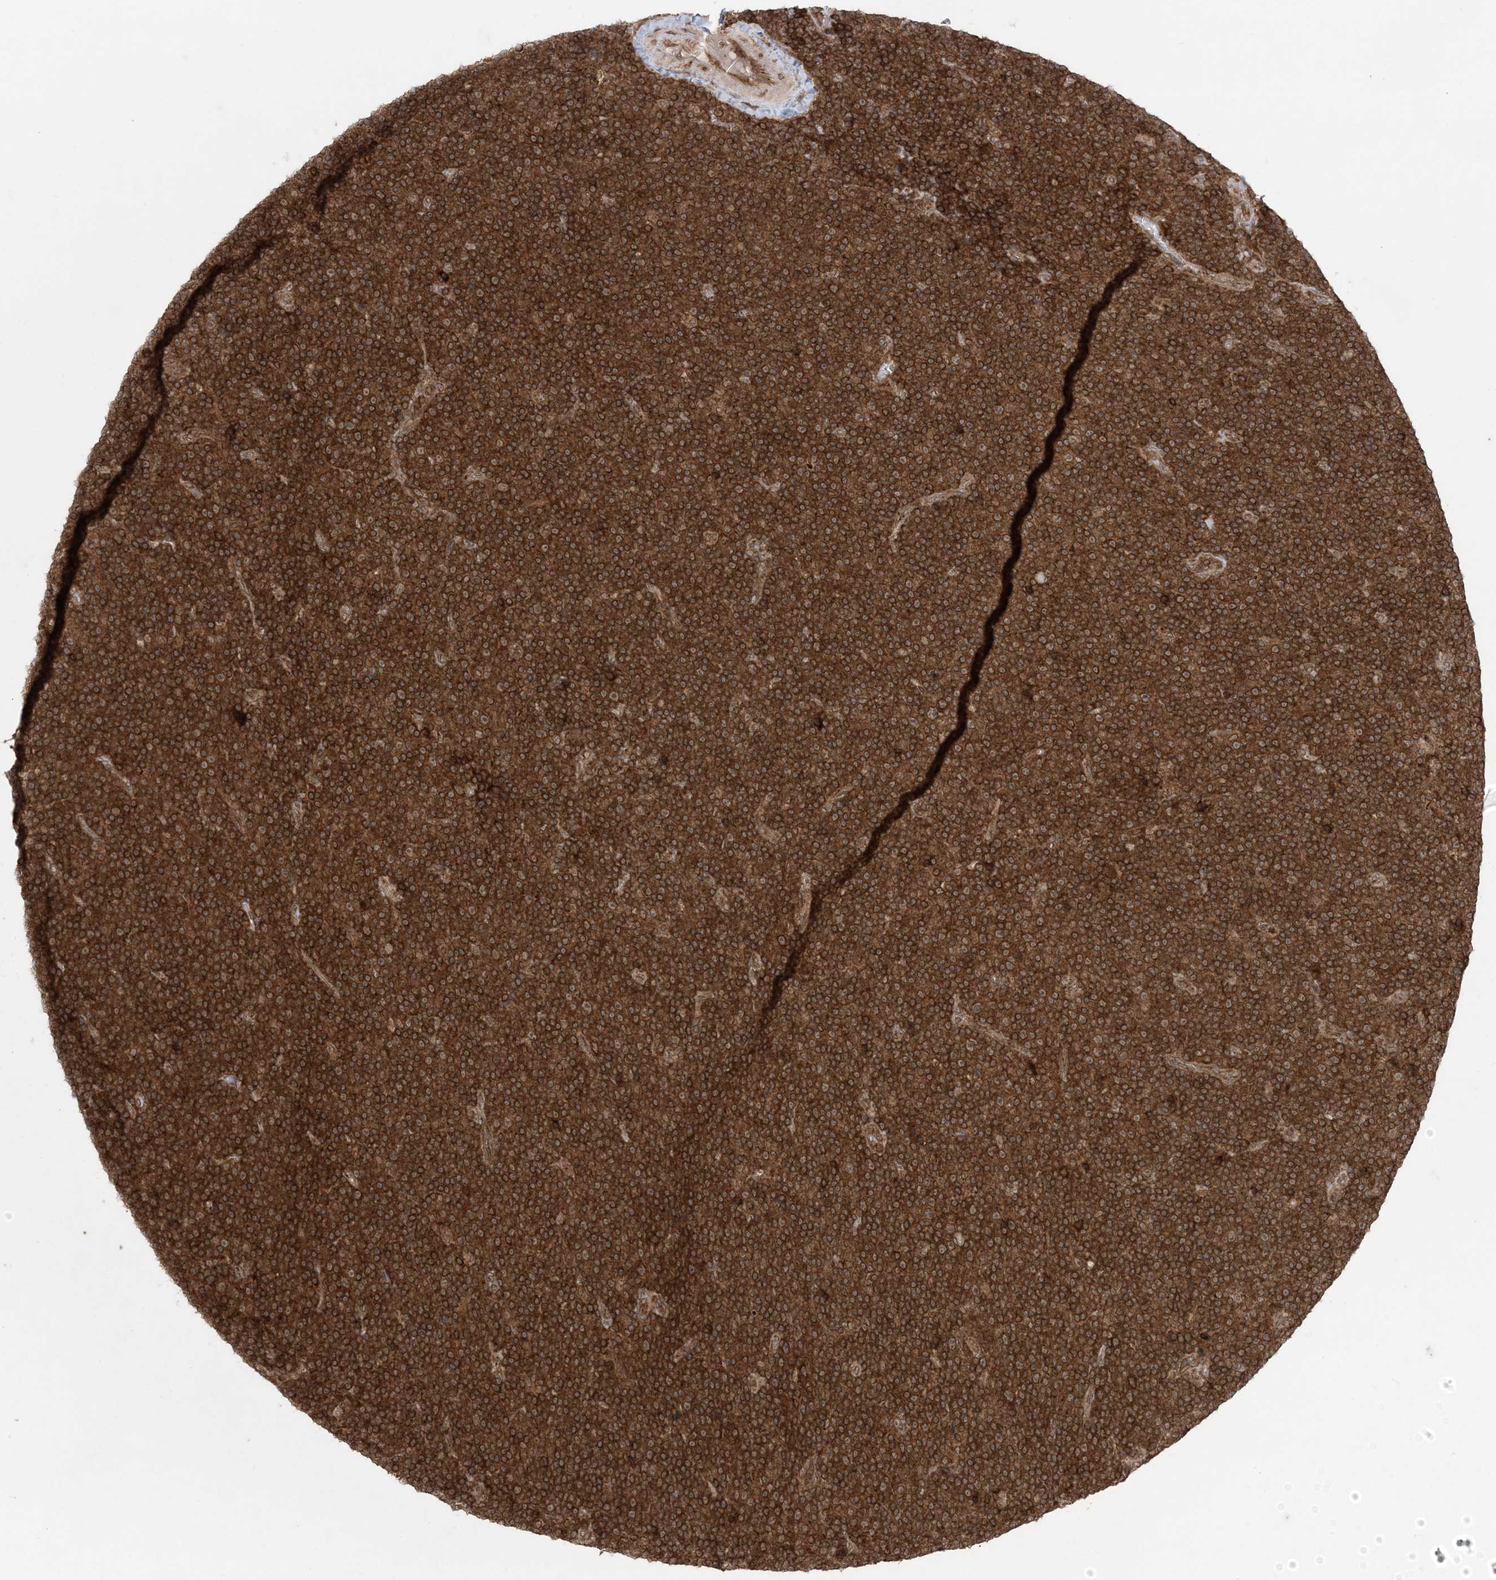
{"staining": {"intensity": "strong", "quantity": ">75%", "location": "cytoplasmic/membranous"}, "tissue": "lymphoma", "cell_type": "Tumor cells", "image_type": "cancer", "snomed": [{"axis": "morphology", "description": "Malignant lymphoma, non-Hodgkin's type, Low grade"}, {"axis": "topography", "description": "Lymph node"}], "caption": "Immunohistochemical staining of human lymphoma reveals strong cytoplasmic/membranous protein expression in approximately >75% of tumor cells. Using DAB (3,3'-diaminobenzidine) (brown) and hematoxylin (blue) stains, captured at high magnification using brightfield microscopy.", "gene": "DDX19B", "patient": {"sex": "female", "age": 67}}